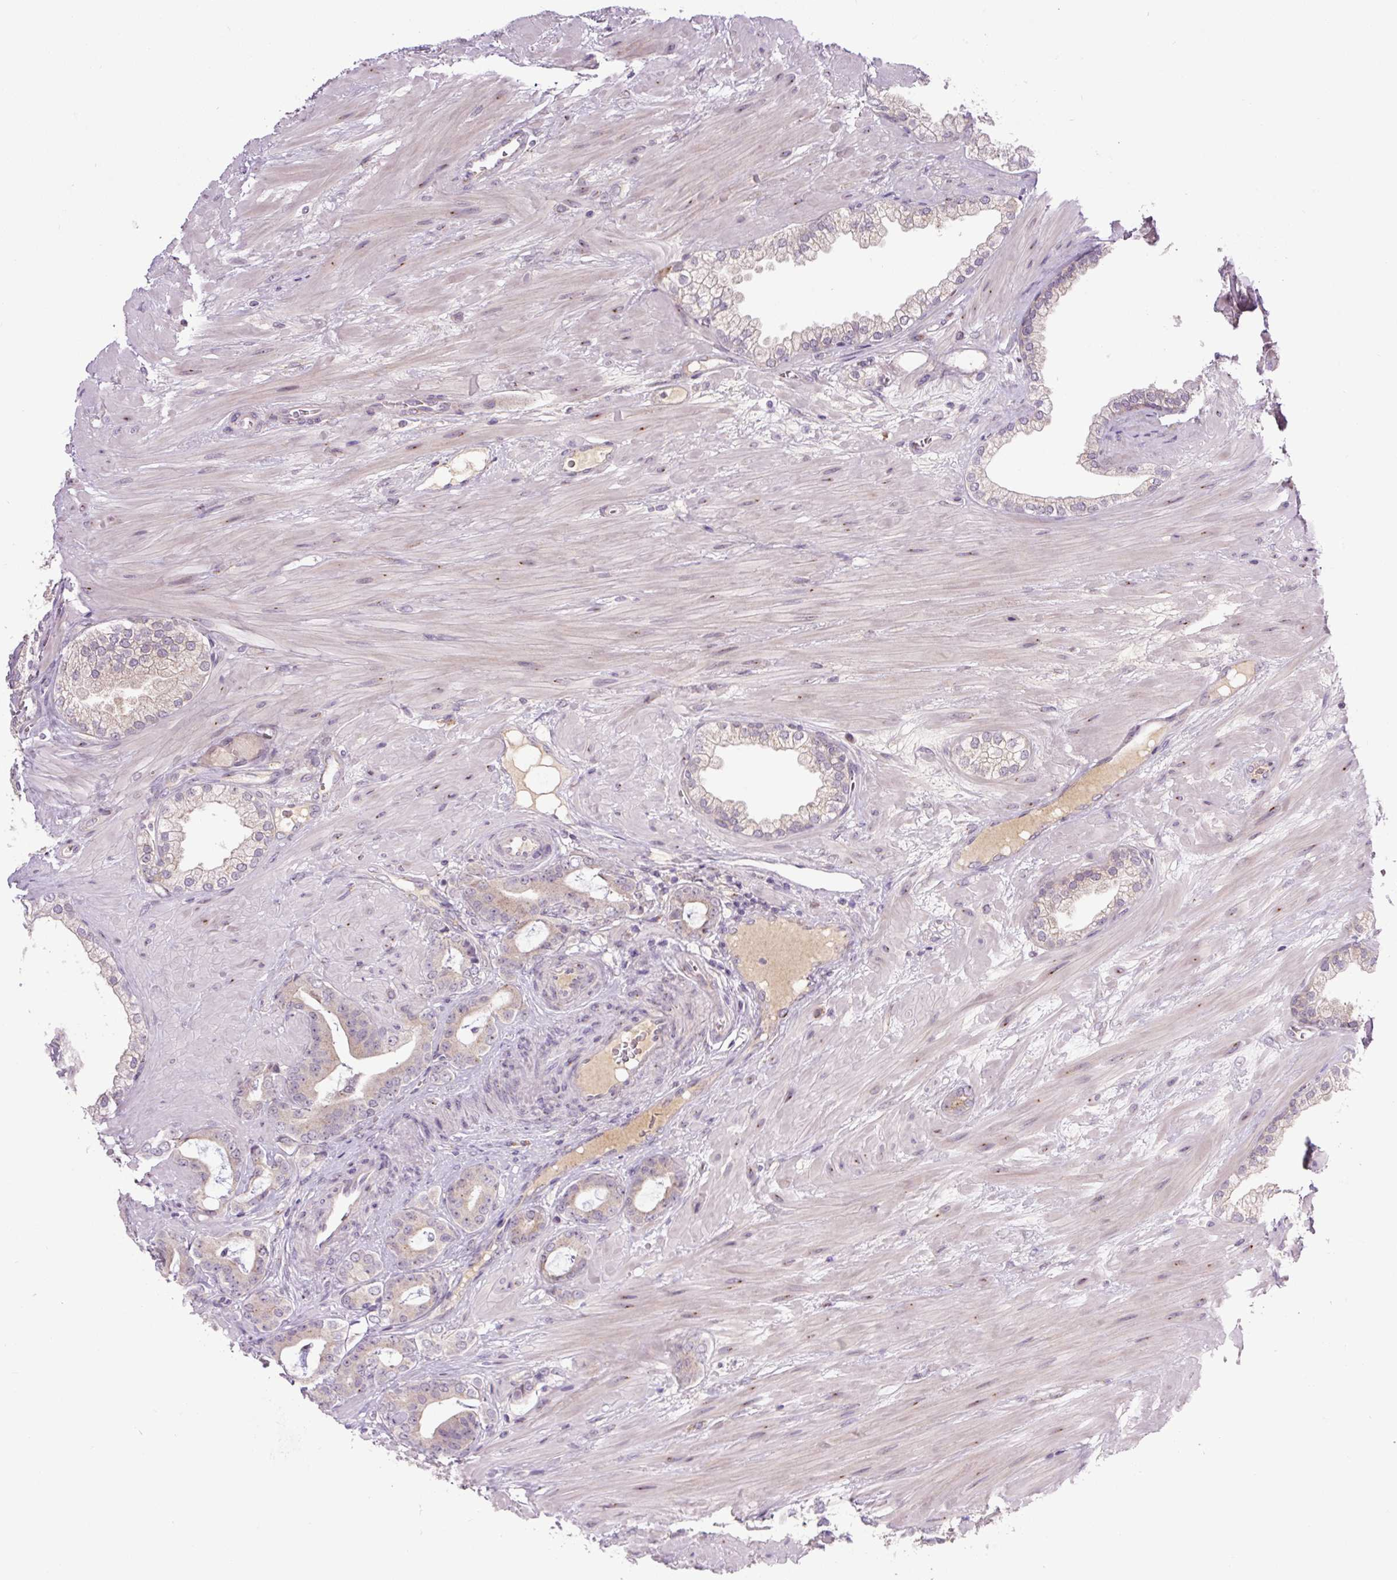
{"staining": {"intensity": "weak", "quantity": ">75%", "location": "cytoplasmic/membranous"}, "tissue": "prostate cancer", "cell_type": "Tumor cells", "image_type": "cancer", "snomed": [{"axis": "morphology", "description": "Adenocarcinoma, Low grade"}, {"axis": "topography", "description": "Prostate"}], "caption": "The immunohistochemical stain highlights weak cytoplasmic/membranous positivity in tumor cells of prostate cancer (adenocarcinoma (low-grade)) tissue. (DAB = brown stain, brightfield microscopy at high magnification).", "gene": "PCM1", "patient": {"sex": "male", "age": 61}}